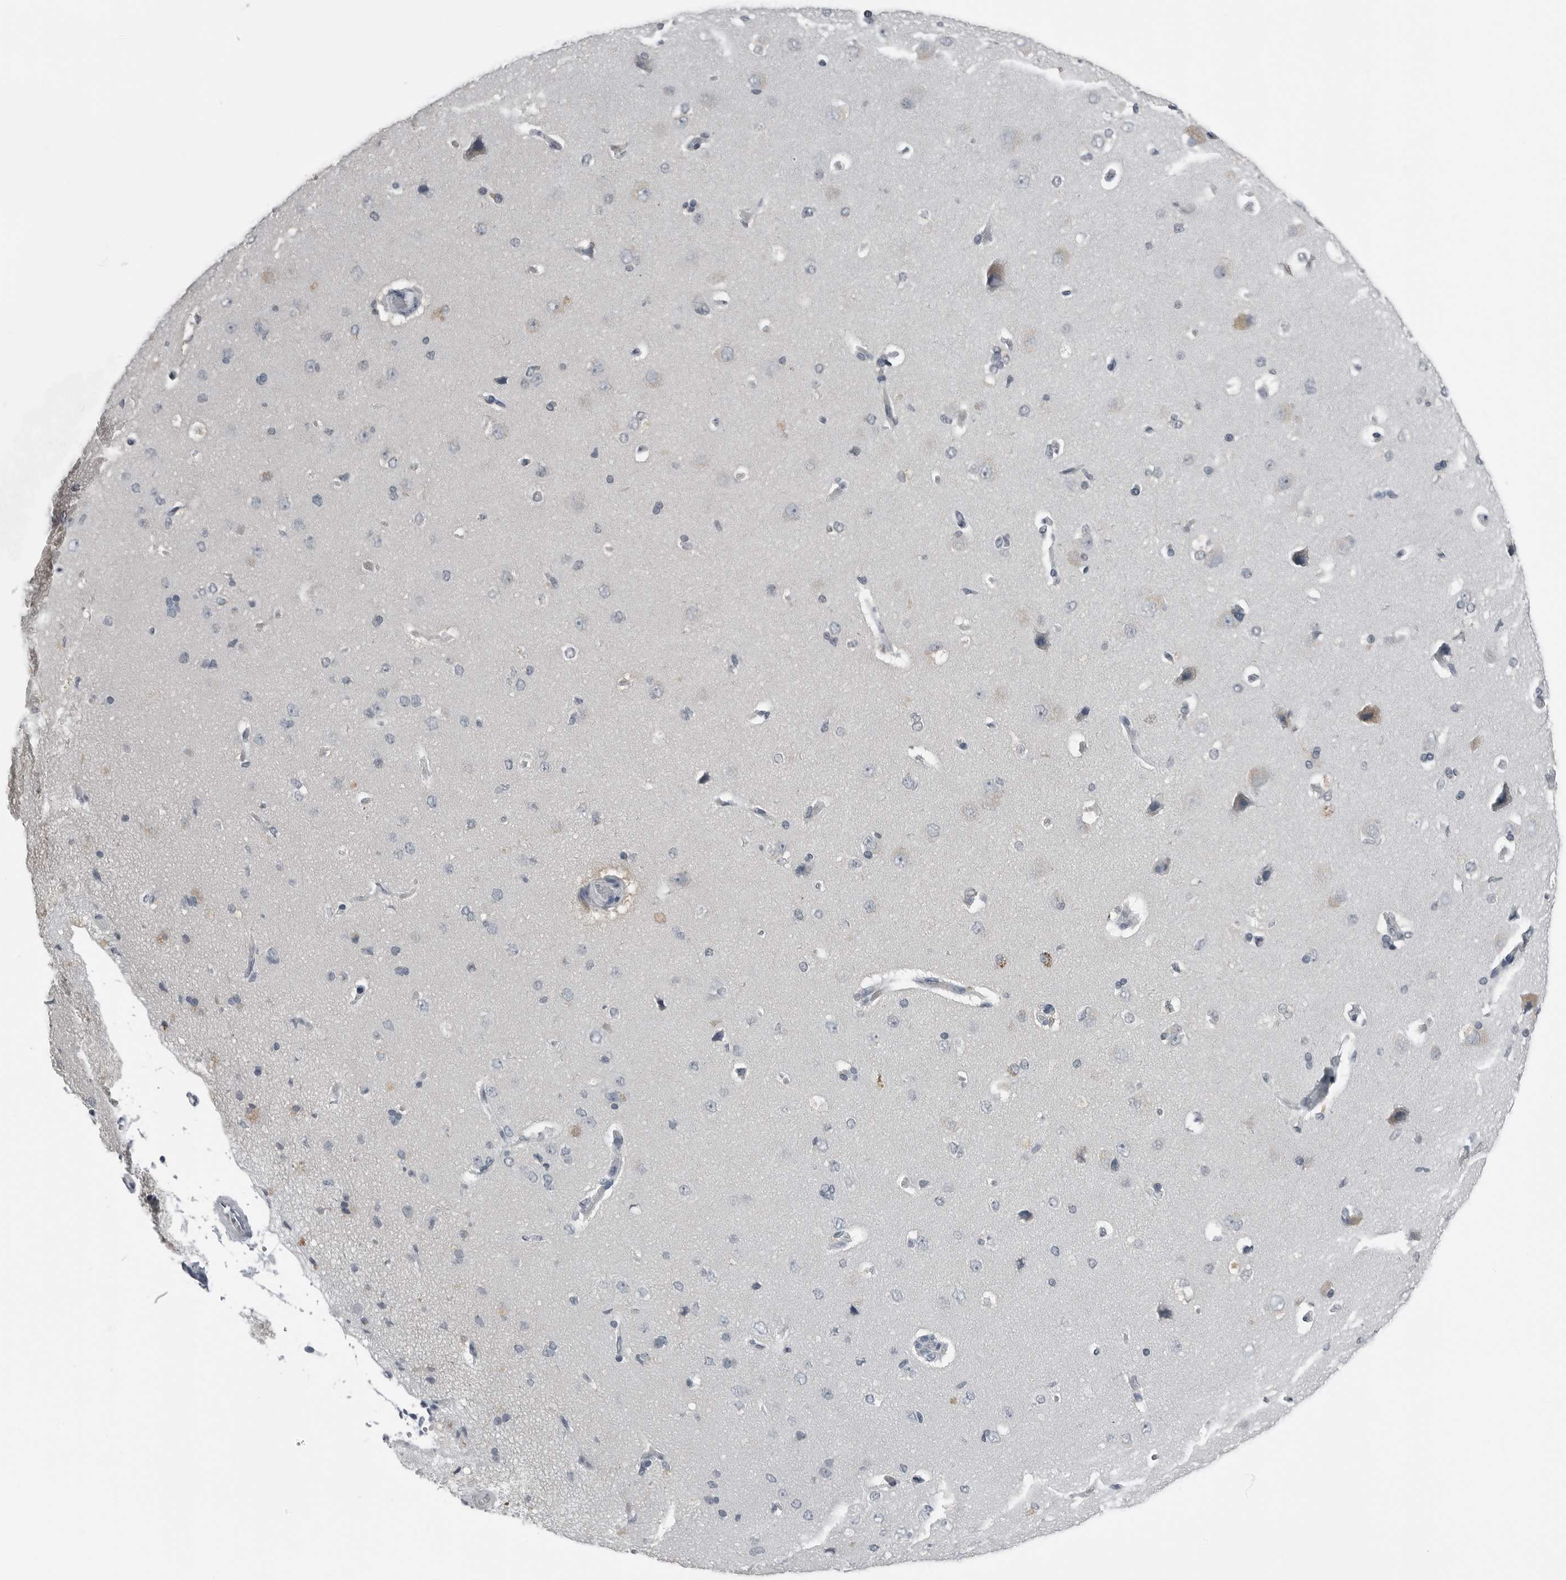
{"staining": {"intensity": "negative", "quantity": "none", "location": "none"}, "tissue": "cerebral cortex", "cell_type": "Endothelial cells", "image_type": "normal", "snomed": [{"axis": "morphology", "description": "Normal tissue, NOS"}, {"axis": "topography", "description": "Cerebral cortex"}], "caption": "Immunohistochemistry micrograph of benign human cerebral cortex stained for a protein (brown), which demonstrates no positivity in endothelial cells. (DAB (3,3'-diaminobenzidine) IHC, high magnification).", "gene": "SPINK1", "patient": {"sex": "male", "age": 62}}